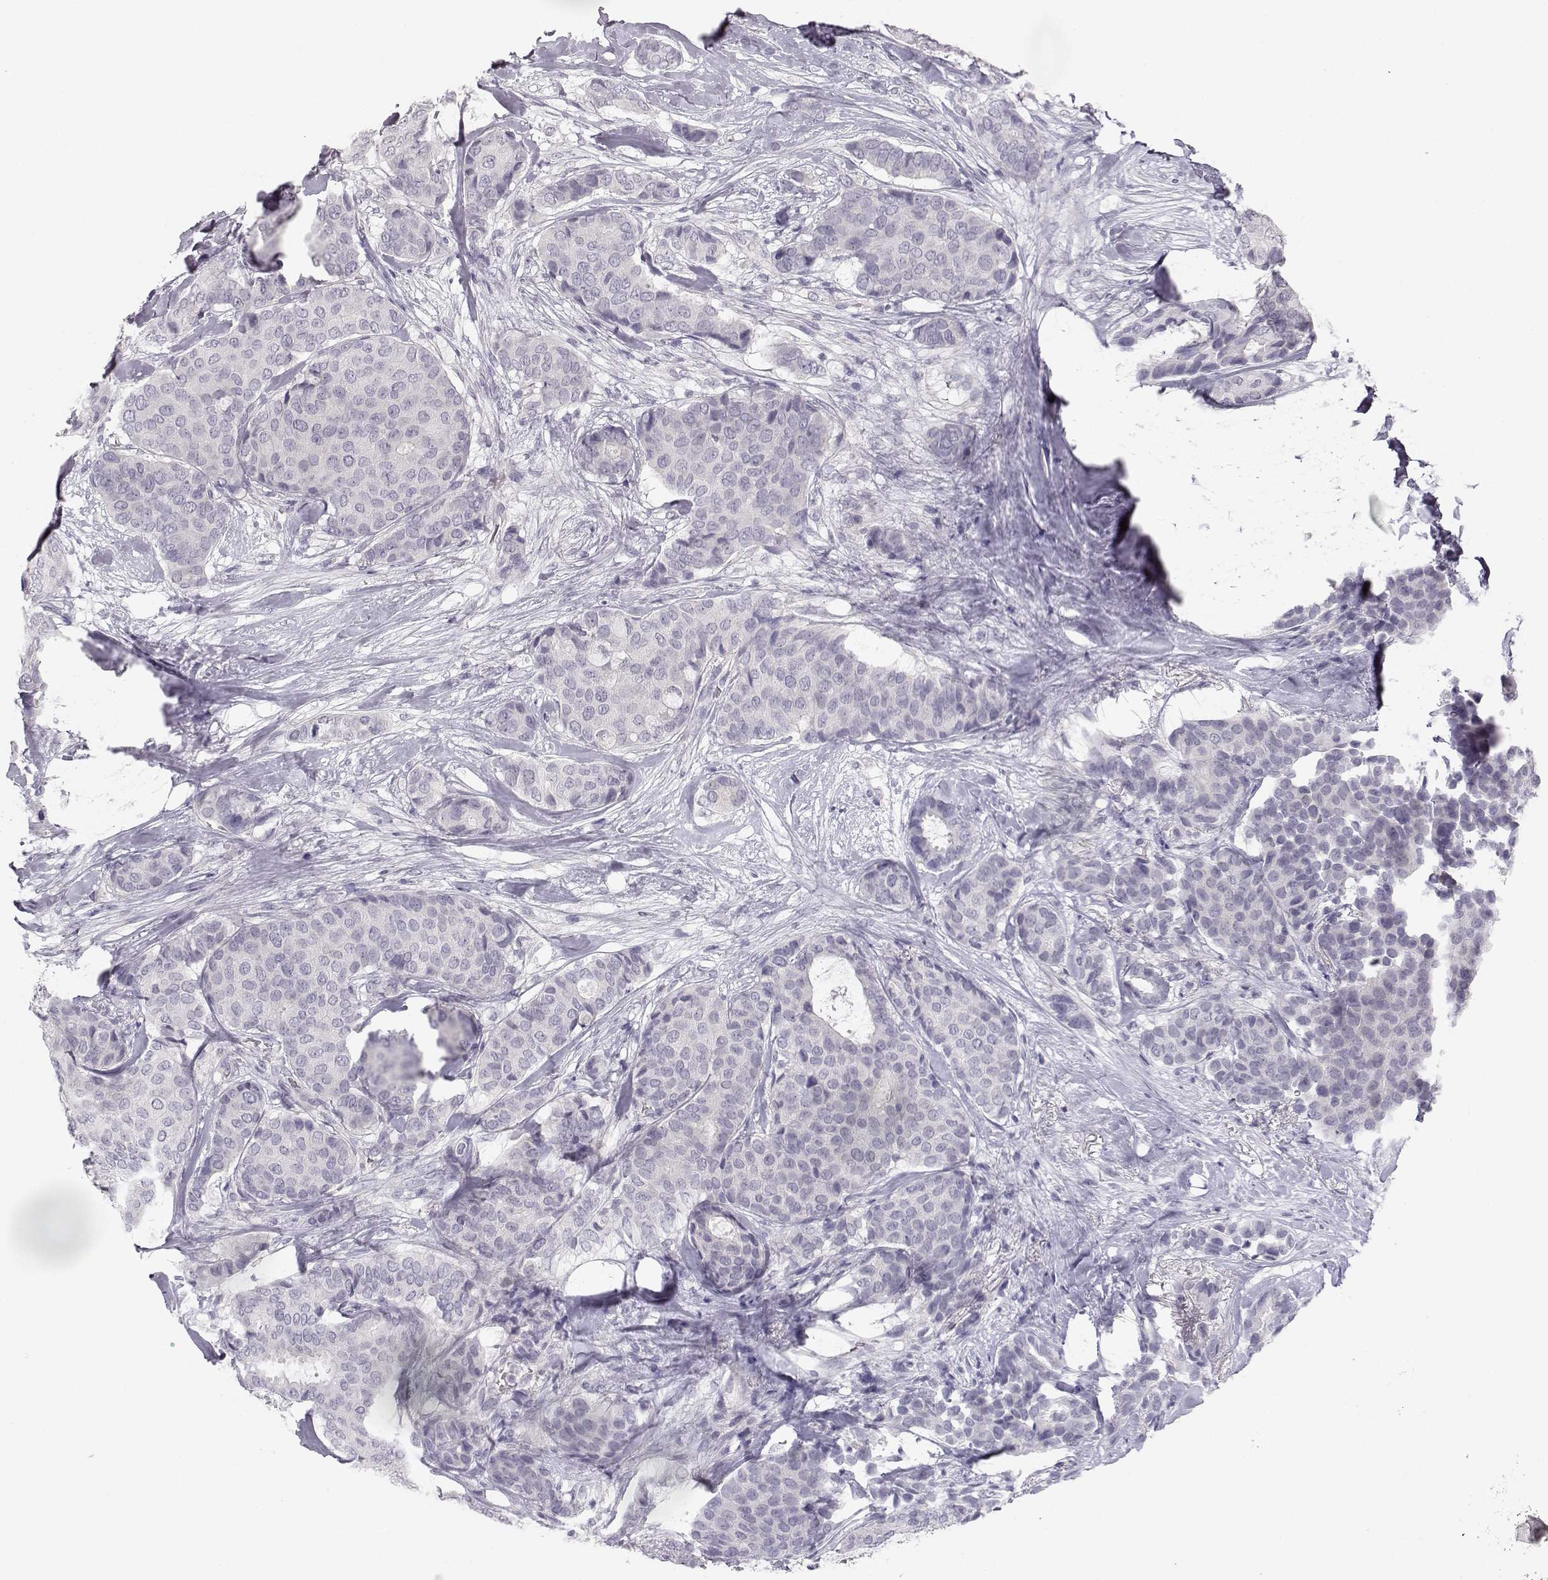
{"staining": {"intensity": "negative", "quantity": "none", "location": "none"}, "tissue": "breast cancer", "cell_type": "Tumor cells", "image_type": "cancer", "snomed": [{"axis": "morphology", "description": "Duct carcinoma"}, {"axis": "topography", "description": "Breast"}], "caption": "Invasive ductal carcinoma (breast) was stained to show a protein in brown. There is no significant positivity in tumor cells.", "gene": "MYCBPAP", "patient": {"sex": "female", "age": 75}}